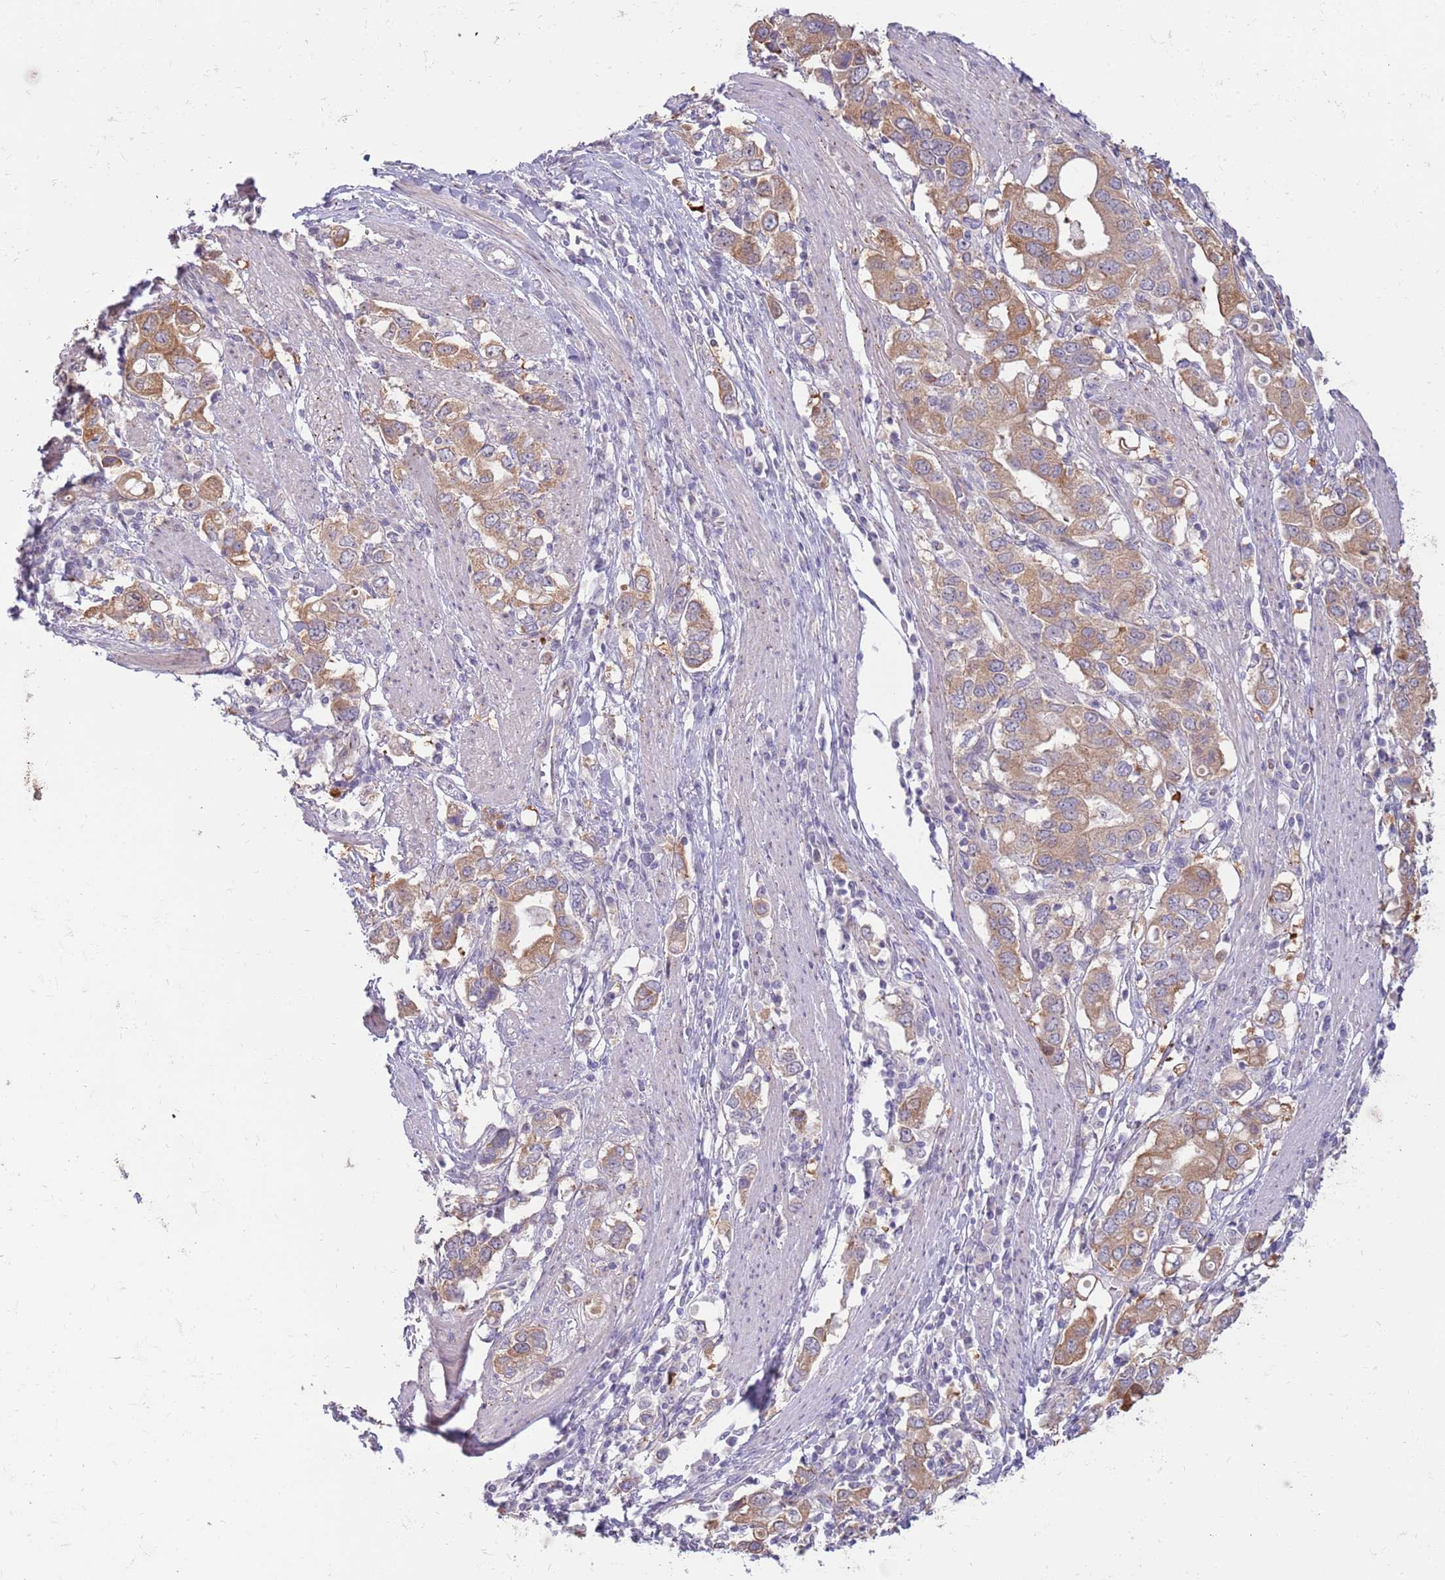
{"staining": {"intensity": "moderate", "quantity": ">75%", "location": "cytoplasmic/membranous"}, "tissue": "stomach cancer", "cell_type": "Tumor cells", "image_type": "cancer", "snomed": [{"axis": "morphology", "description": "Adenocarcinoma, NOS"}, {"axis": "topography", "description": "Stomach, upper"}, {"axis": "topography", "description": "Stomach"}], "caption": "Immunohistochemical staining of human stomach cancer shows moderate cytoplasmic/membranous protein positivity in approximately >75% of tumor cells.", "gene": "LDHD", "patient": {"sex": "male", "age": 62}}